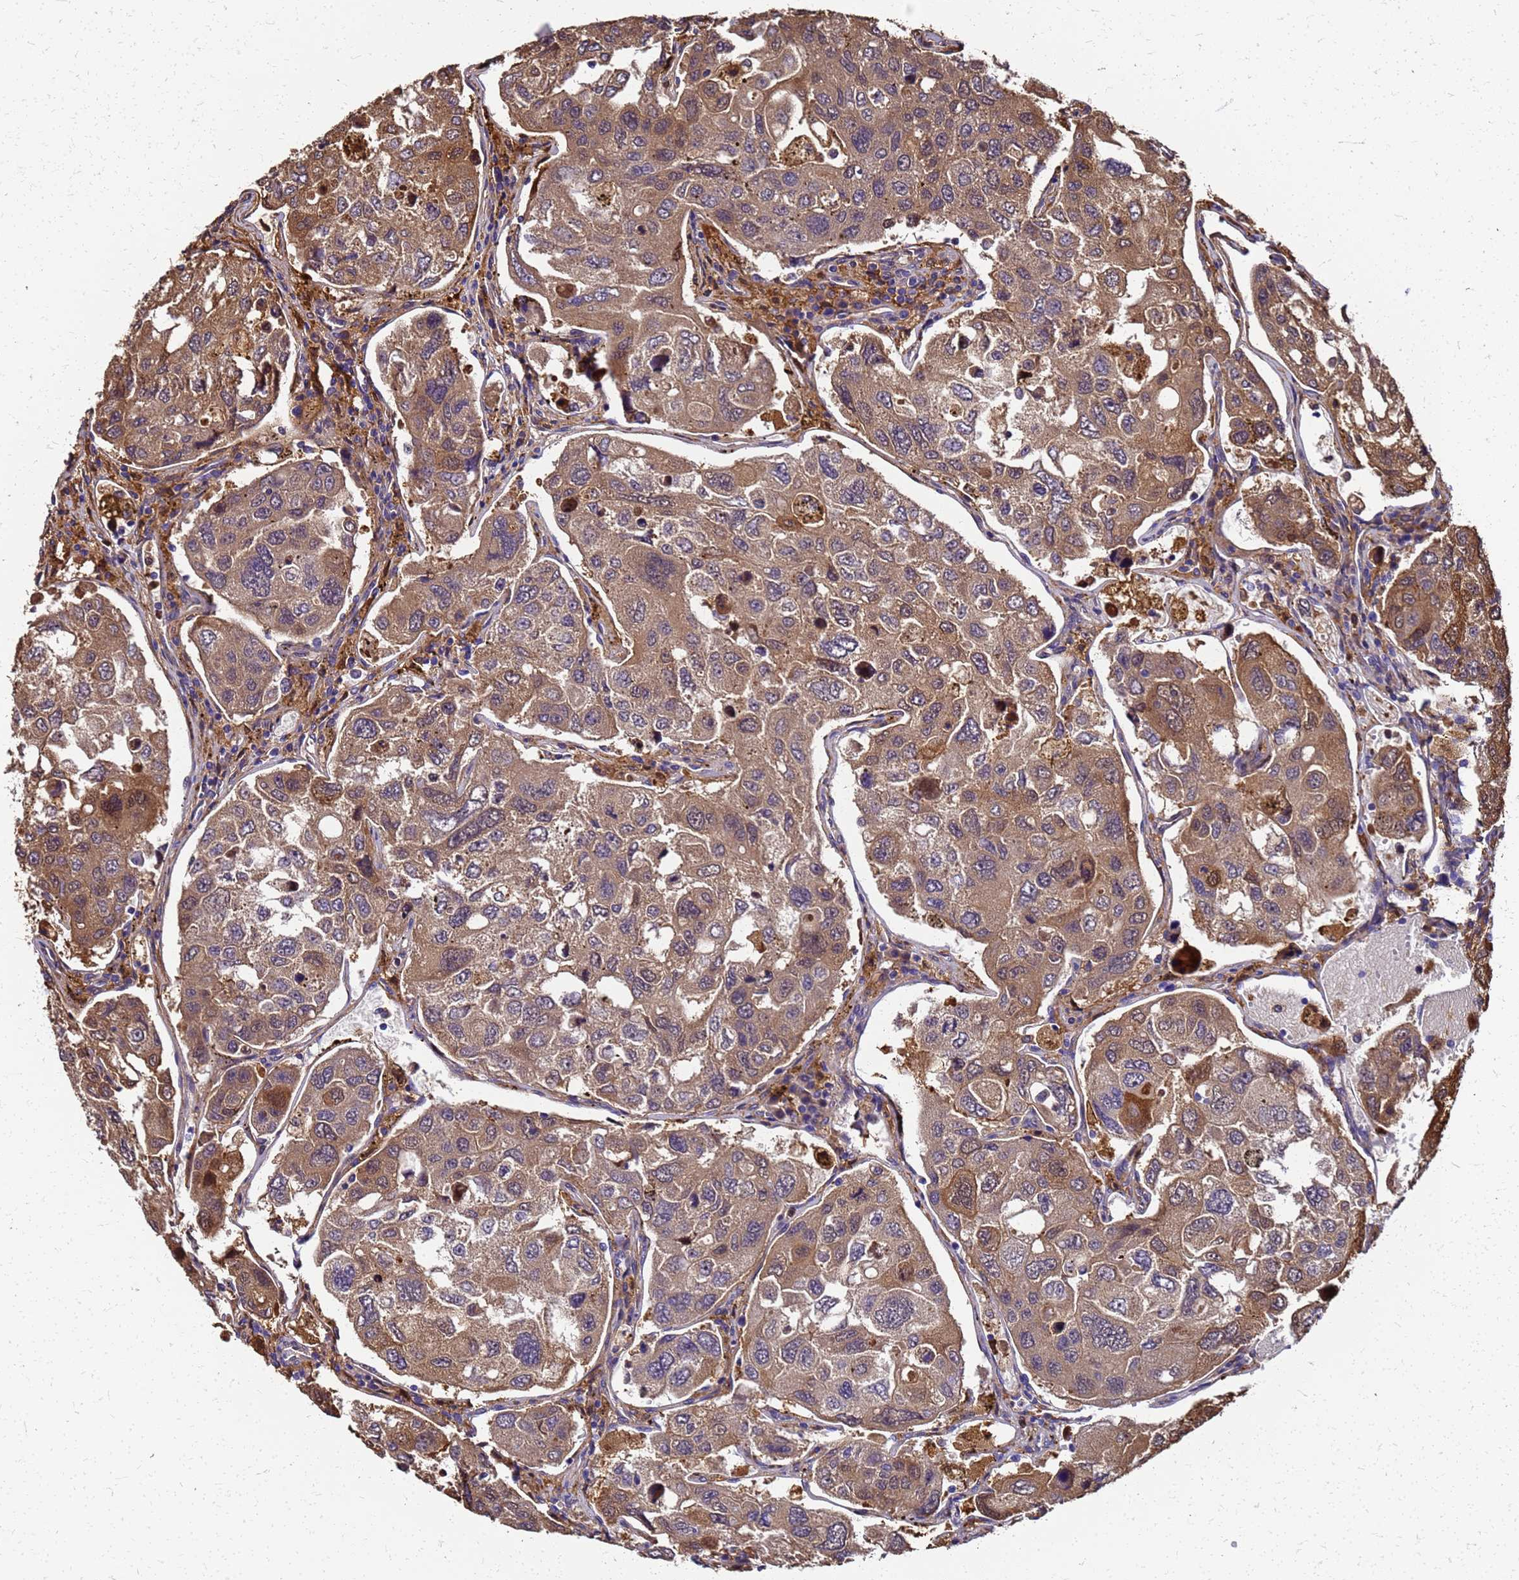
{"staining": {"intensity": "moderate", "quantity": ">75%", "location": "cytoplasmic/membranous"}, "tissue": "urothelial cancer", "cell_type": "Tumor cells", "image_type": "cancer", "snomed": [{"axis": "morphology", "description": "Urothelial carcinoma, High grade"}, {"axis": "topography", "description": "Lymph node"}, {"axis": "topography", "description": "Urinary bladder"}], "caption": "Tumor cells show moderate cytoplasmic/membranous staining in about >75% of cells in urothelial carcinoma (high-grade).", "gene": "S100A11", "patient": {"sex": "male", "age": 51}}